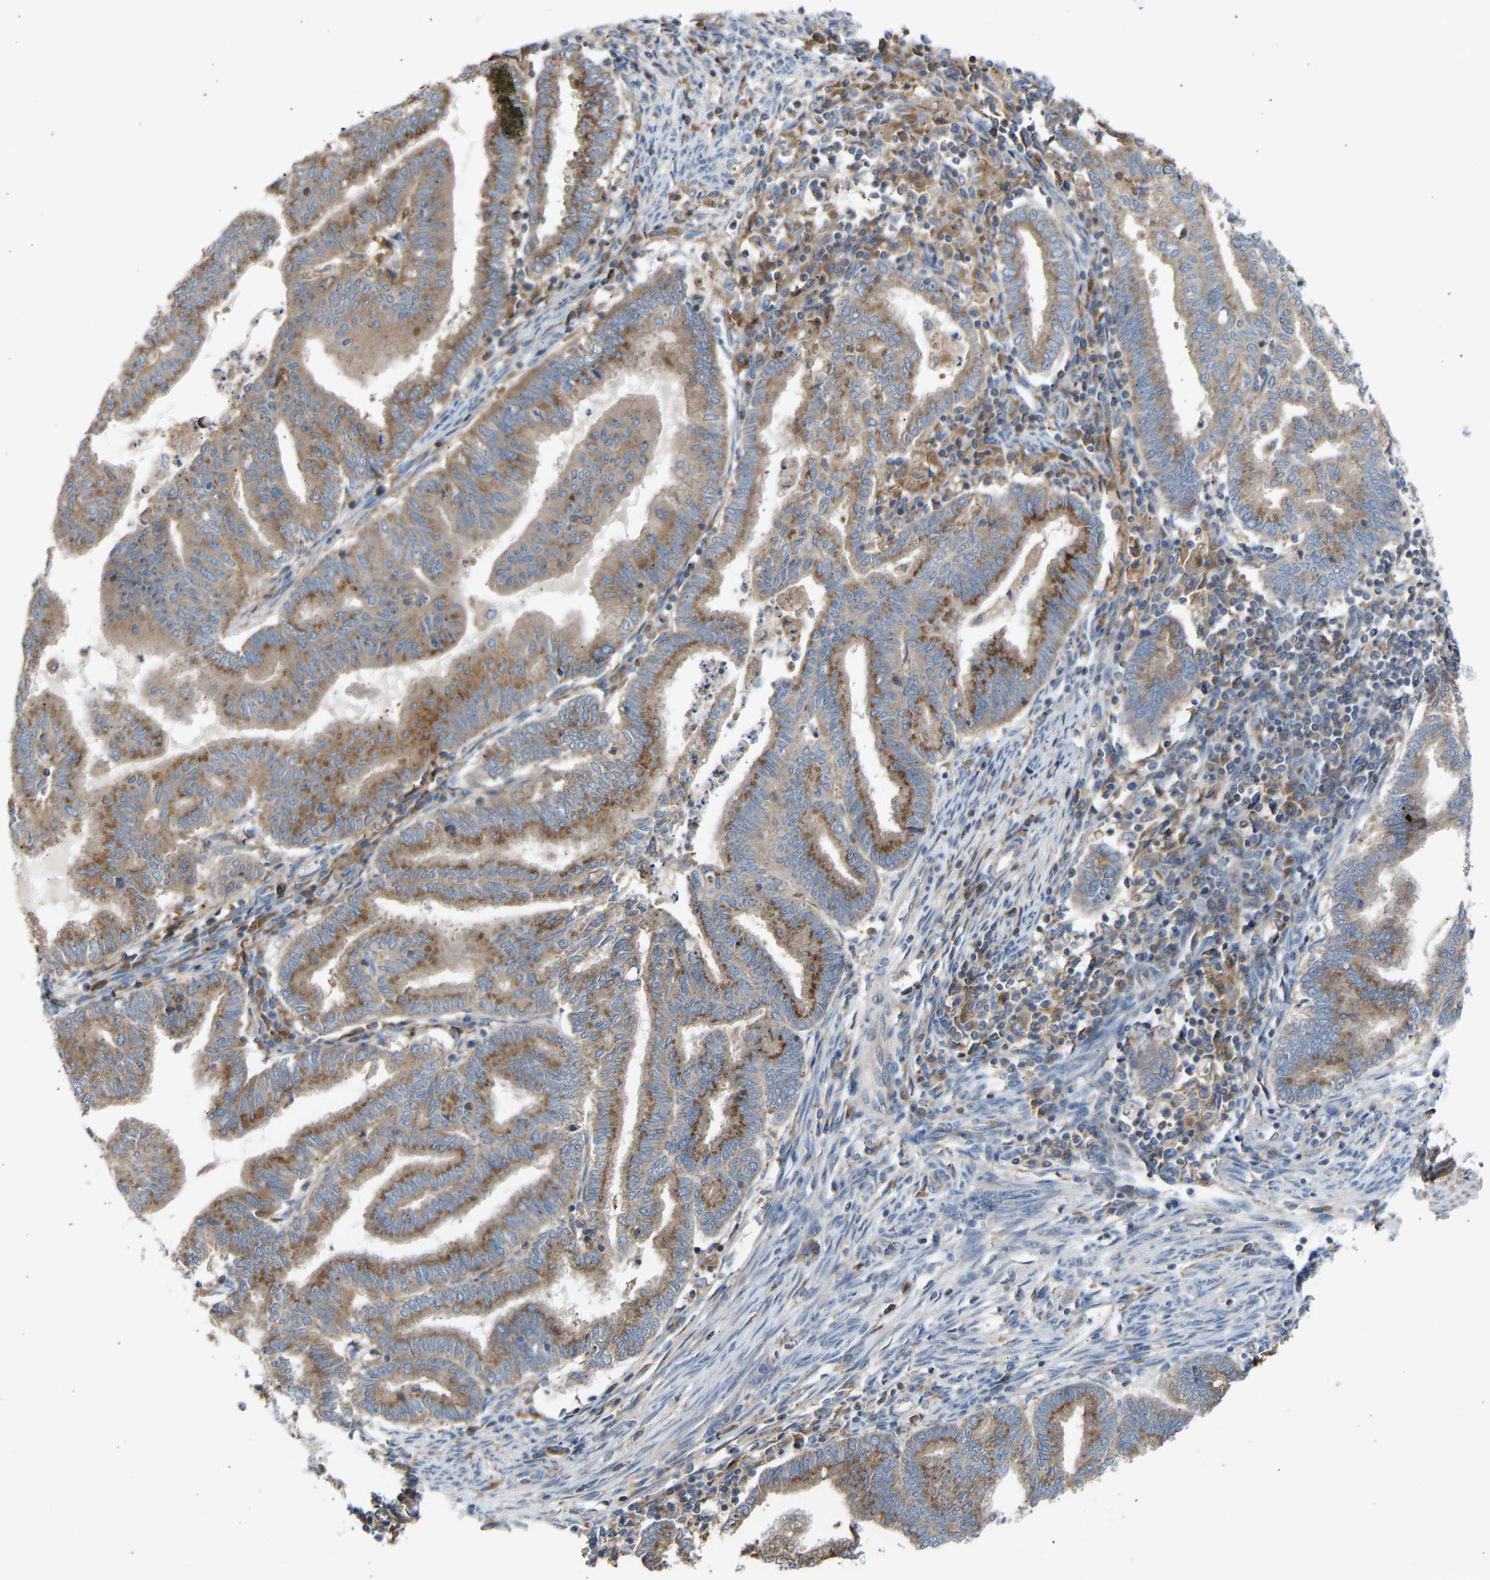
{"staining": {"intensity": "moderate", "quantity": ">75%", "location": "cytoplasmic/membranous"}, "tissue": "endometrial cancer", "cell_type": "Tumor cells", "image_type": "cancer", "snomed": [{"axis": "morphology", "description": "Polyp, NOS"}, {"axis": "morphology", "description": "Adenocarcinoma, NOS"}, {"axis": "morphology", "description": "Adenoma, NOS"}, {"axis": "topography", "description": "Endometrium"}], "caption": "Immunohistochemical staining of human endometrial polyp demonstrates medium levels of moderate cytoplasmic/membranous positivity in approximately >75% of tumor cells.", "gene": "GCN1", "patient": {"sex": "female", "age": 79}}